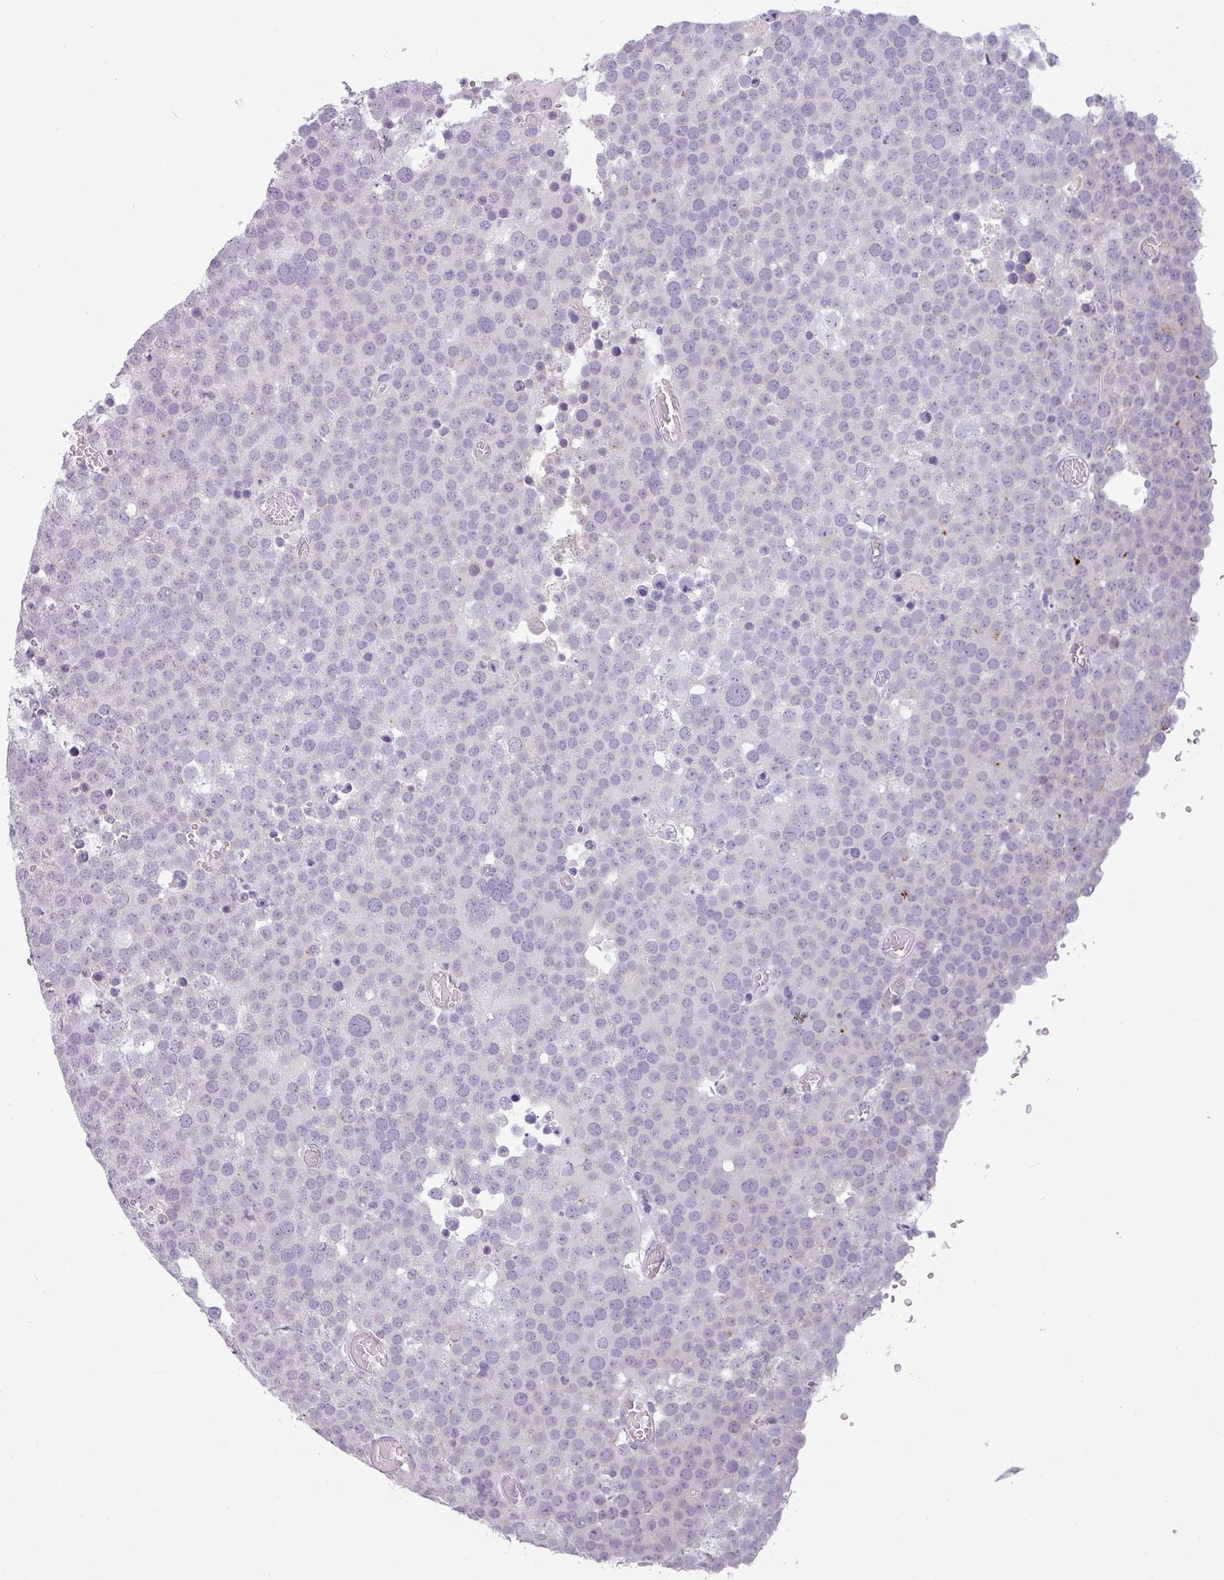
{"staining": {"intensity": "negative", "quantity": "none", "location": "none"}, "tissue": "testis cancer", "cell_type": "Tumor cells", "image_type": "cancer", "snomed": [{"axis": "morphology", "description": "Normal tissue, NOS"}, {"axis": "morphology", "description": "Seminoma, NOS"}, {"axis": "topography", "description": "Testis"}], "caption": "A photomicrograph of seminoma (testis) stained for a protein shows no brown staining in tumor cells.", "gene": "SLC26A9", "patient": {"sex": "male", "age": 71}}